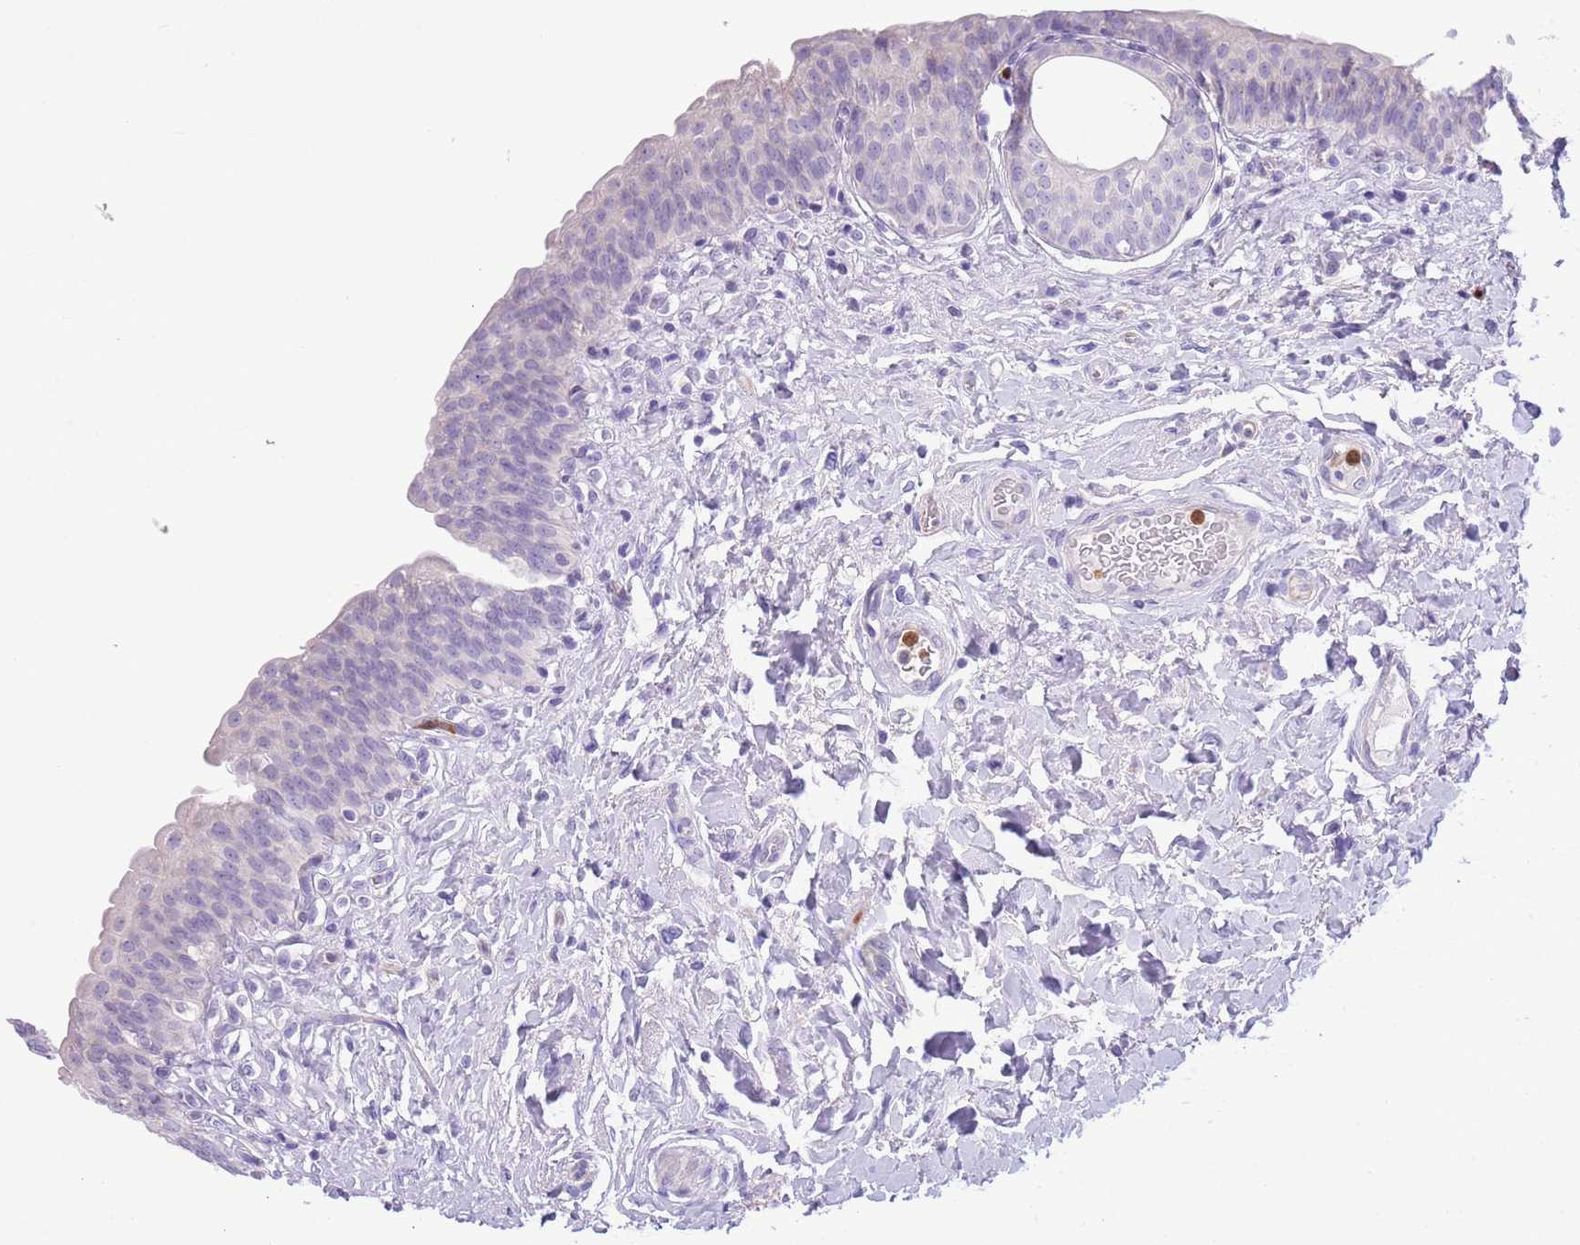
{"staining": {"intensity": "negative", "quantity": "none", "location": "none"}, "tissue": "urinary bladder", "cell_type": "Urothelial cells", "image_type": "normal", "snomed": [{"axis": "morphology", "description": "Normal tissue, NOS"}, {"axis": "topography", "description": "Urinary bladder"}], "caption": "Human urinary bladder stained for a protein using immunohistochemistry (IHC) demonstrates no expression in urothelial cells.", "gene": "OR6M1", "patient": {"sex": "male", "age": 83}}